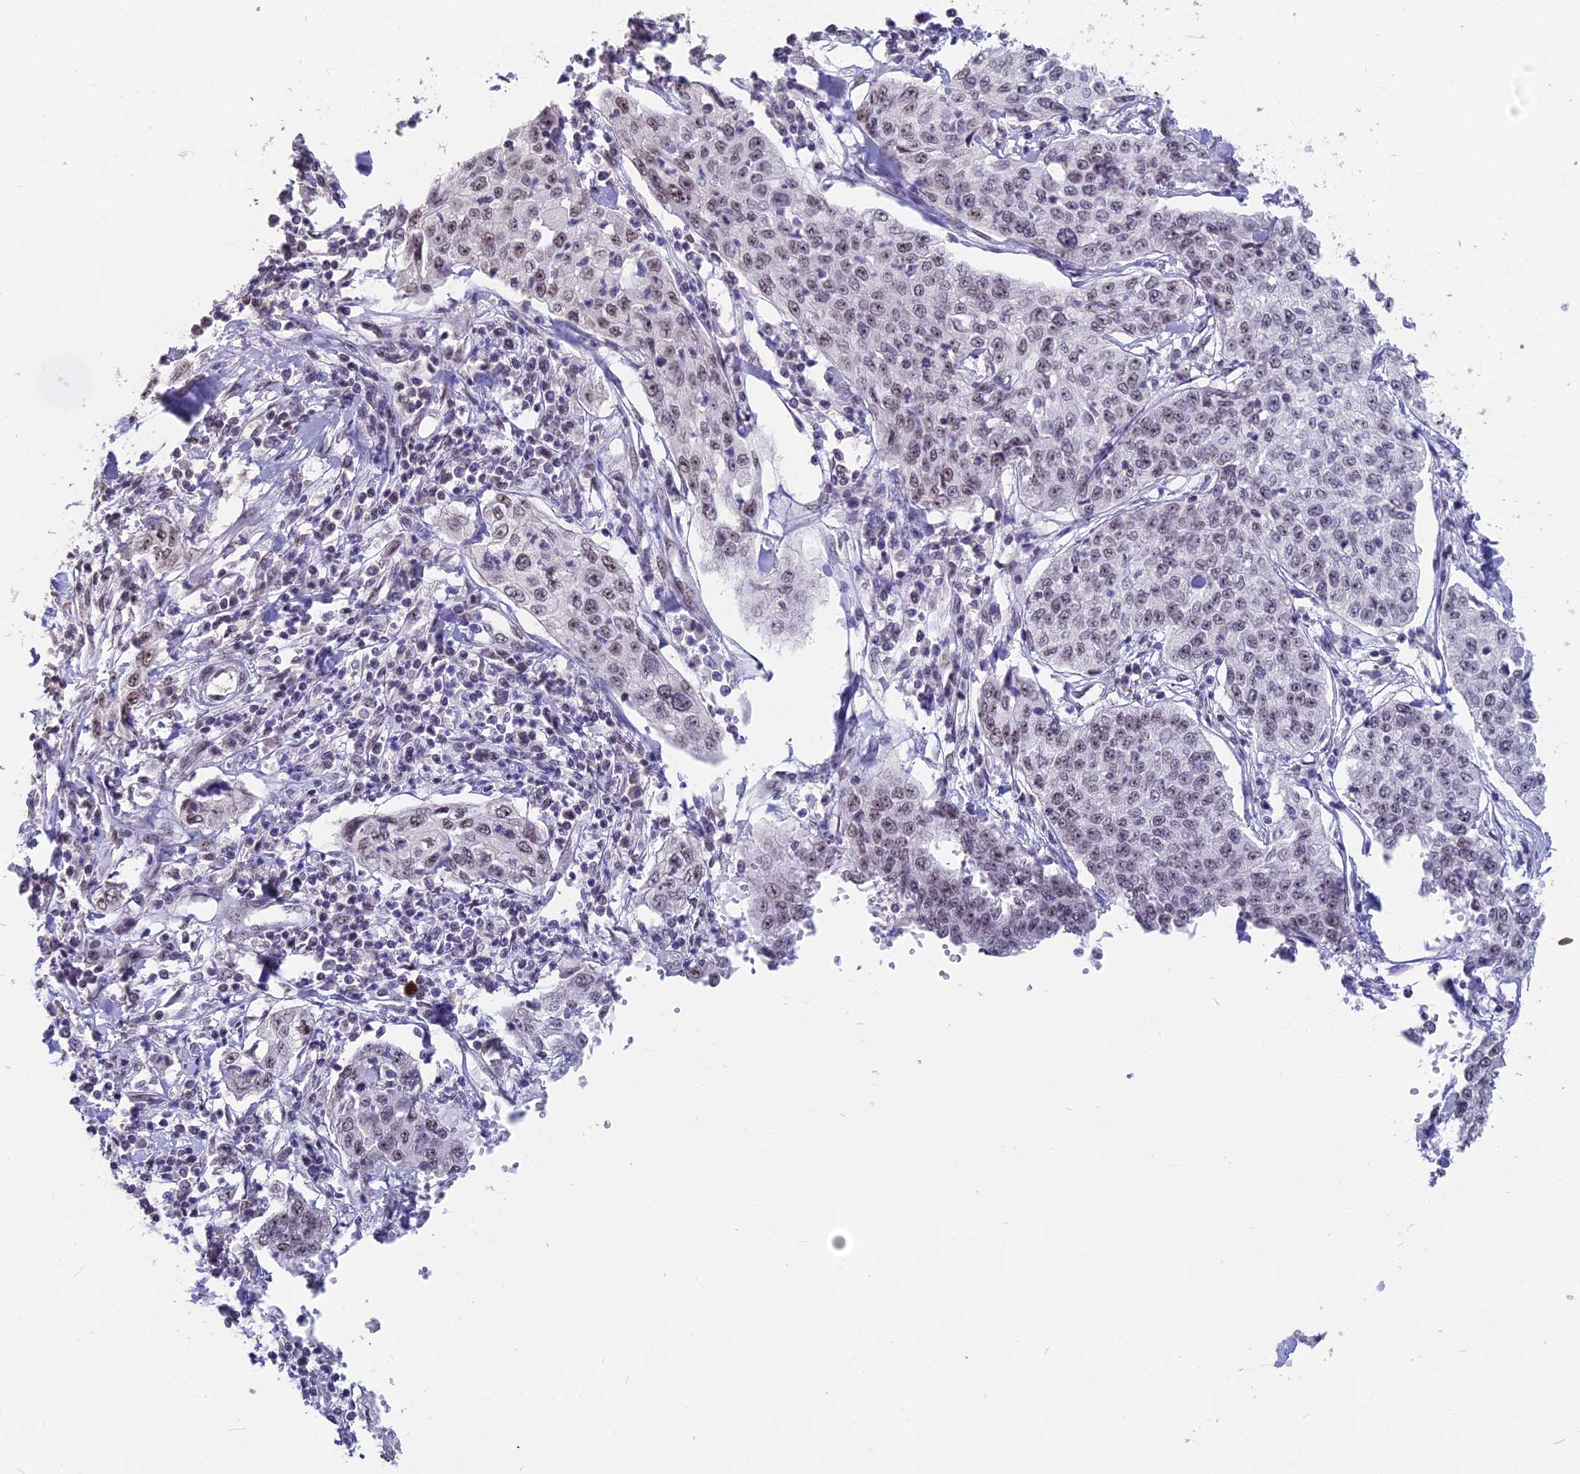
{"staining": {"intensity": "weak", "quantity": "25%-75%", "location": "nuclear"}, "tissue": "cervical cancer", "cell_type": "Tumor cells", "image_type": "cancer", "snomed": [{"axis": "morphology", "description": "Squamous cell carcinoma, NOS"}, {"axis": "topography", "description": "Cervix"}], "caption": "Immunohistochemical staining of cervical cancer (squamous cell carcinoma) reveals low levels of weak nuclear positivity in approximately 25%-75% of tumor cells. (DAB (3,3'-diaminobenzidine) IHC, brown staining for protein, blue staining for nuclei).", "gene": "SETD2", "patient": {"sex": "female", "age": 35}}